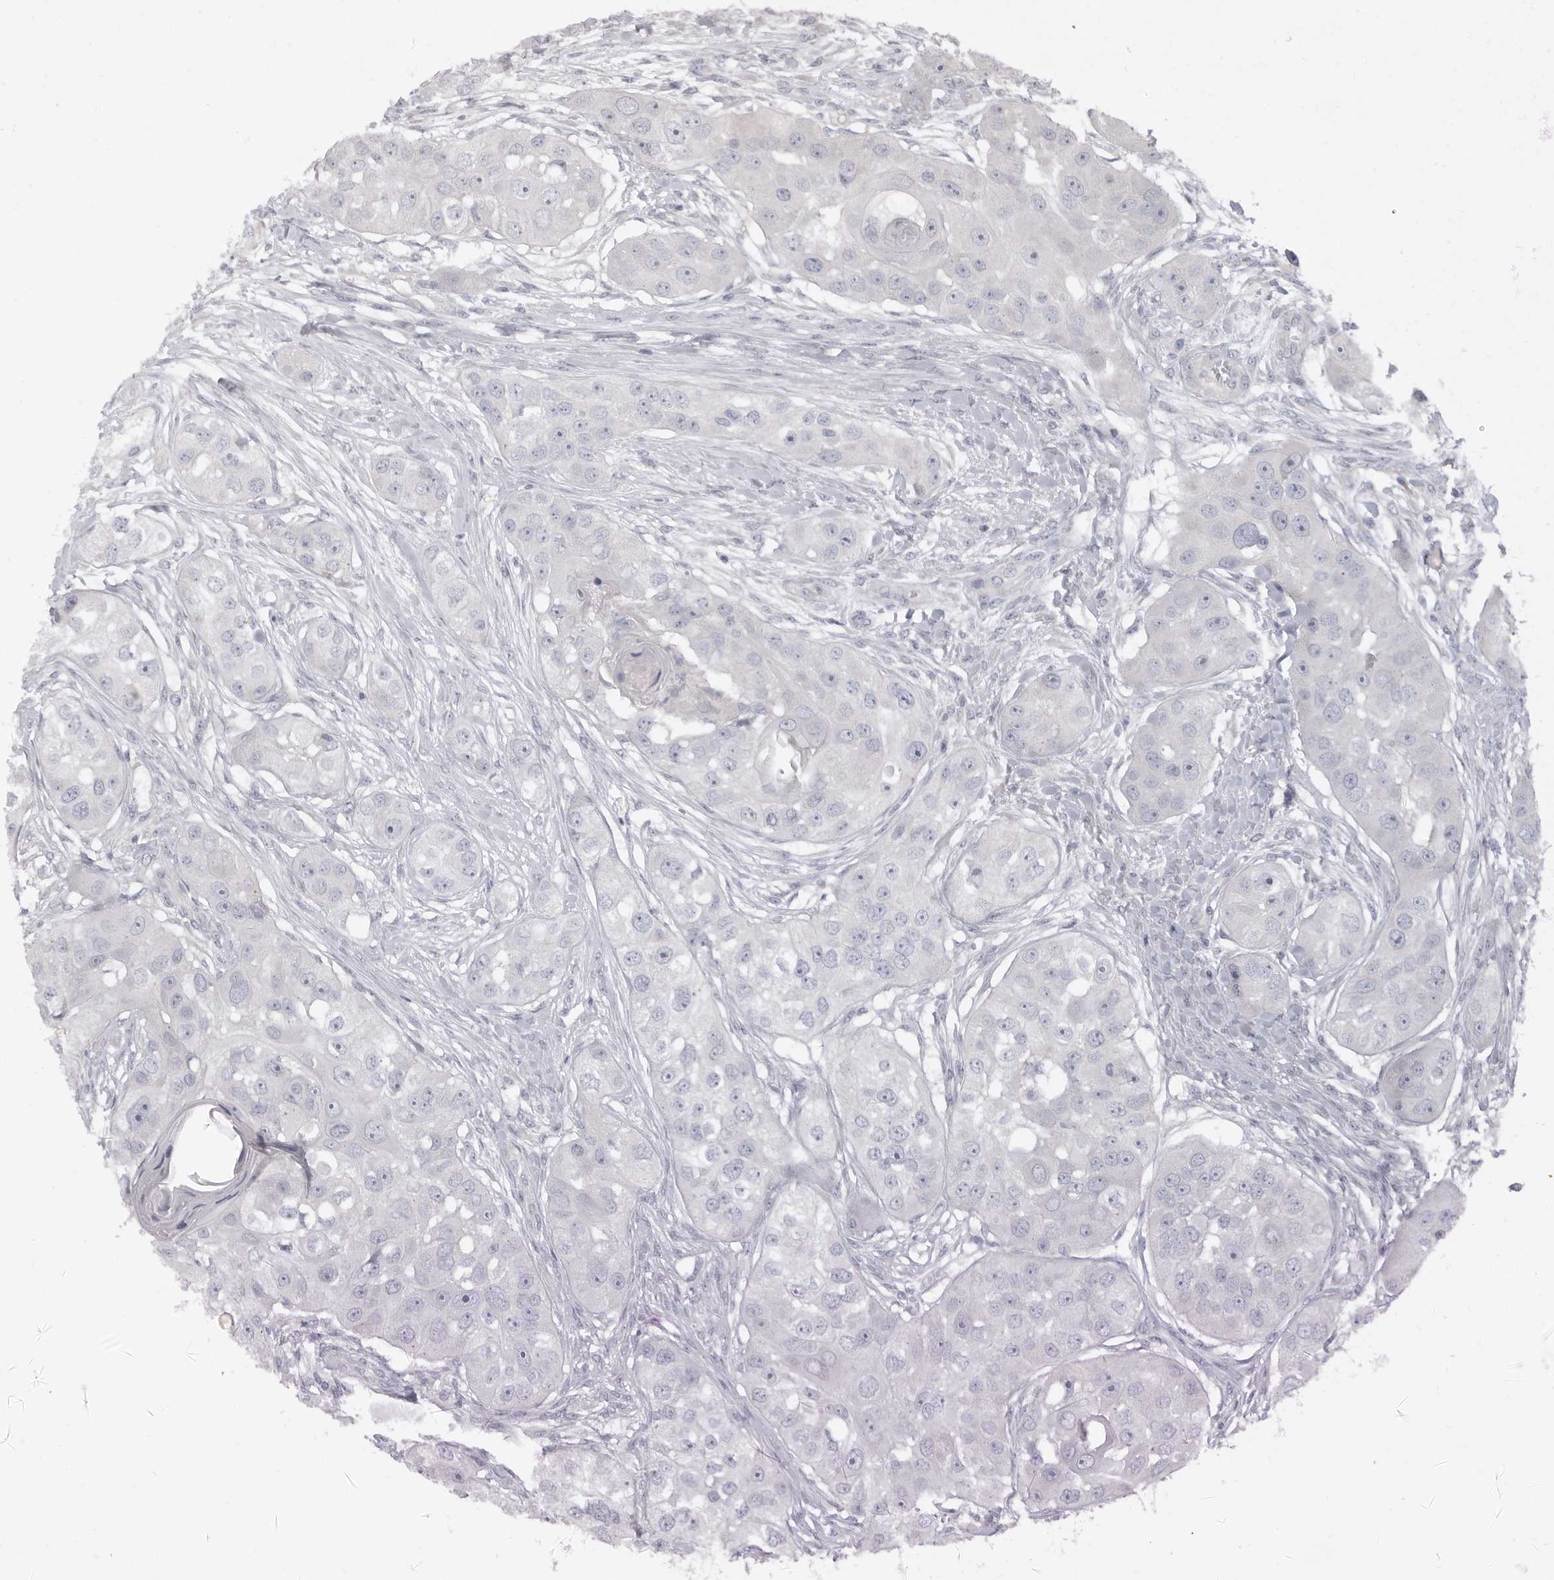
{"staining": {"intensity": "negative", "quantity": "none", "location": "none"}, "tissue": "head and neck cancer", "cell_type": "Tumor cells", "image_type": "cancer", "snomed": [{"axis": "morphology", "description": "Normal tissue, NOS"}, {"axis": "morphology", "description": "Squamous cell carcinoma, NOS"}, {"axis": "topography", "description": "Skeletal muscle"}, {"axis": "topography", "description": "Head-Neck"}], "caption": "Immunohistochemical staining of human squamous cell carcinoma (head and neck) reveals no significant expression in tumor cells. The staining is performed using DAB brown chromogen with nuclei counter-stained in using hematoxylin.", "gene": "AHDC1", "patient": {"sex": "male", "age": 51}}